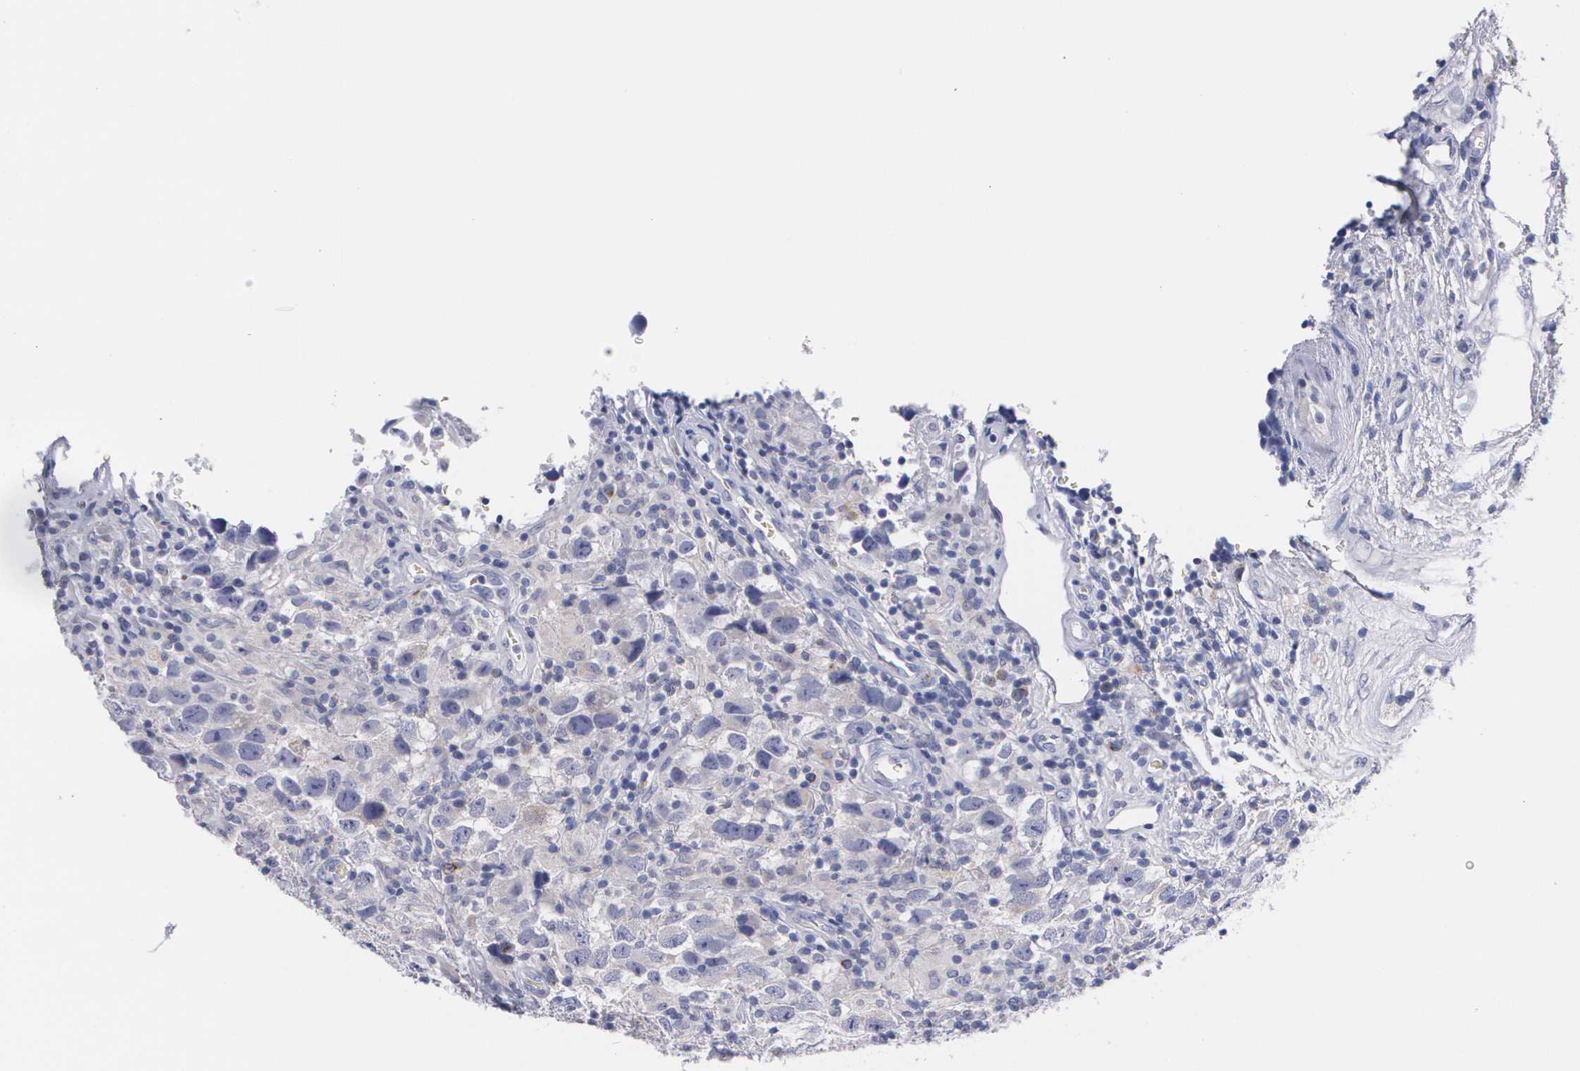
{"staining": {"intensity": "moderate", "quantity": "<25%", "location": "cytoplasmic/membranous"}, "tissue": "testis cancer", "cell_type": "Tumor cells", "image_type": "cancer", "snomed": [{"axis": "morphology", "description": "Carcinoma, Embryonal, NOS"}, {"axis": "topography", "description": "Testis"}], "caption": "DAB (3,3'-diaminobenzidine) immunohistochemical staining of testis embryonal carcinoma demonstrates moderate cytoplasmic/membranous protein staining in approximately <25% of tumor cells. (Stains: DAB in brown, nuclei in blue, Microscopy: brightfield microscopy at high magnification).", "gene": "HMMR", "patient": {"sex": "male", "age": 21}}